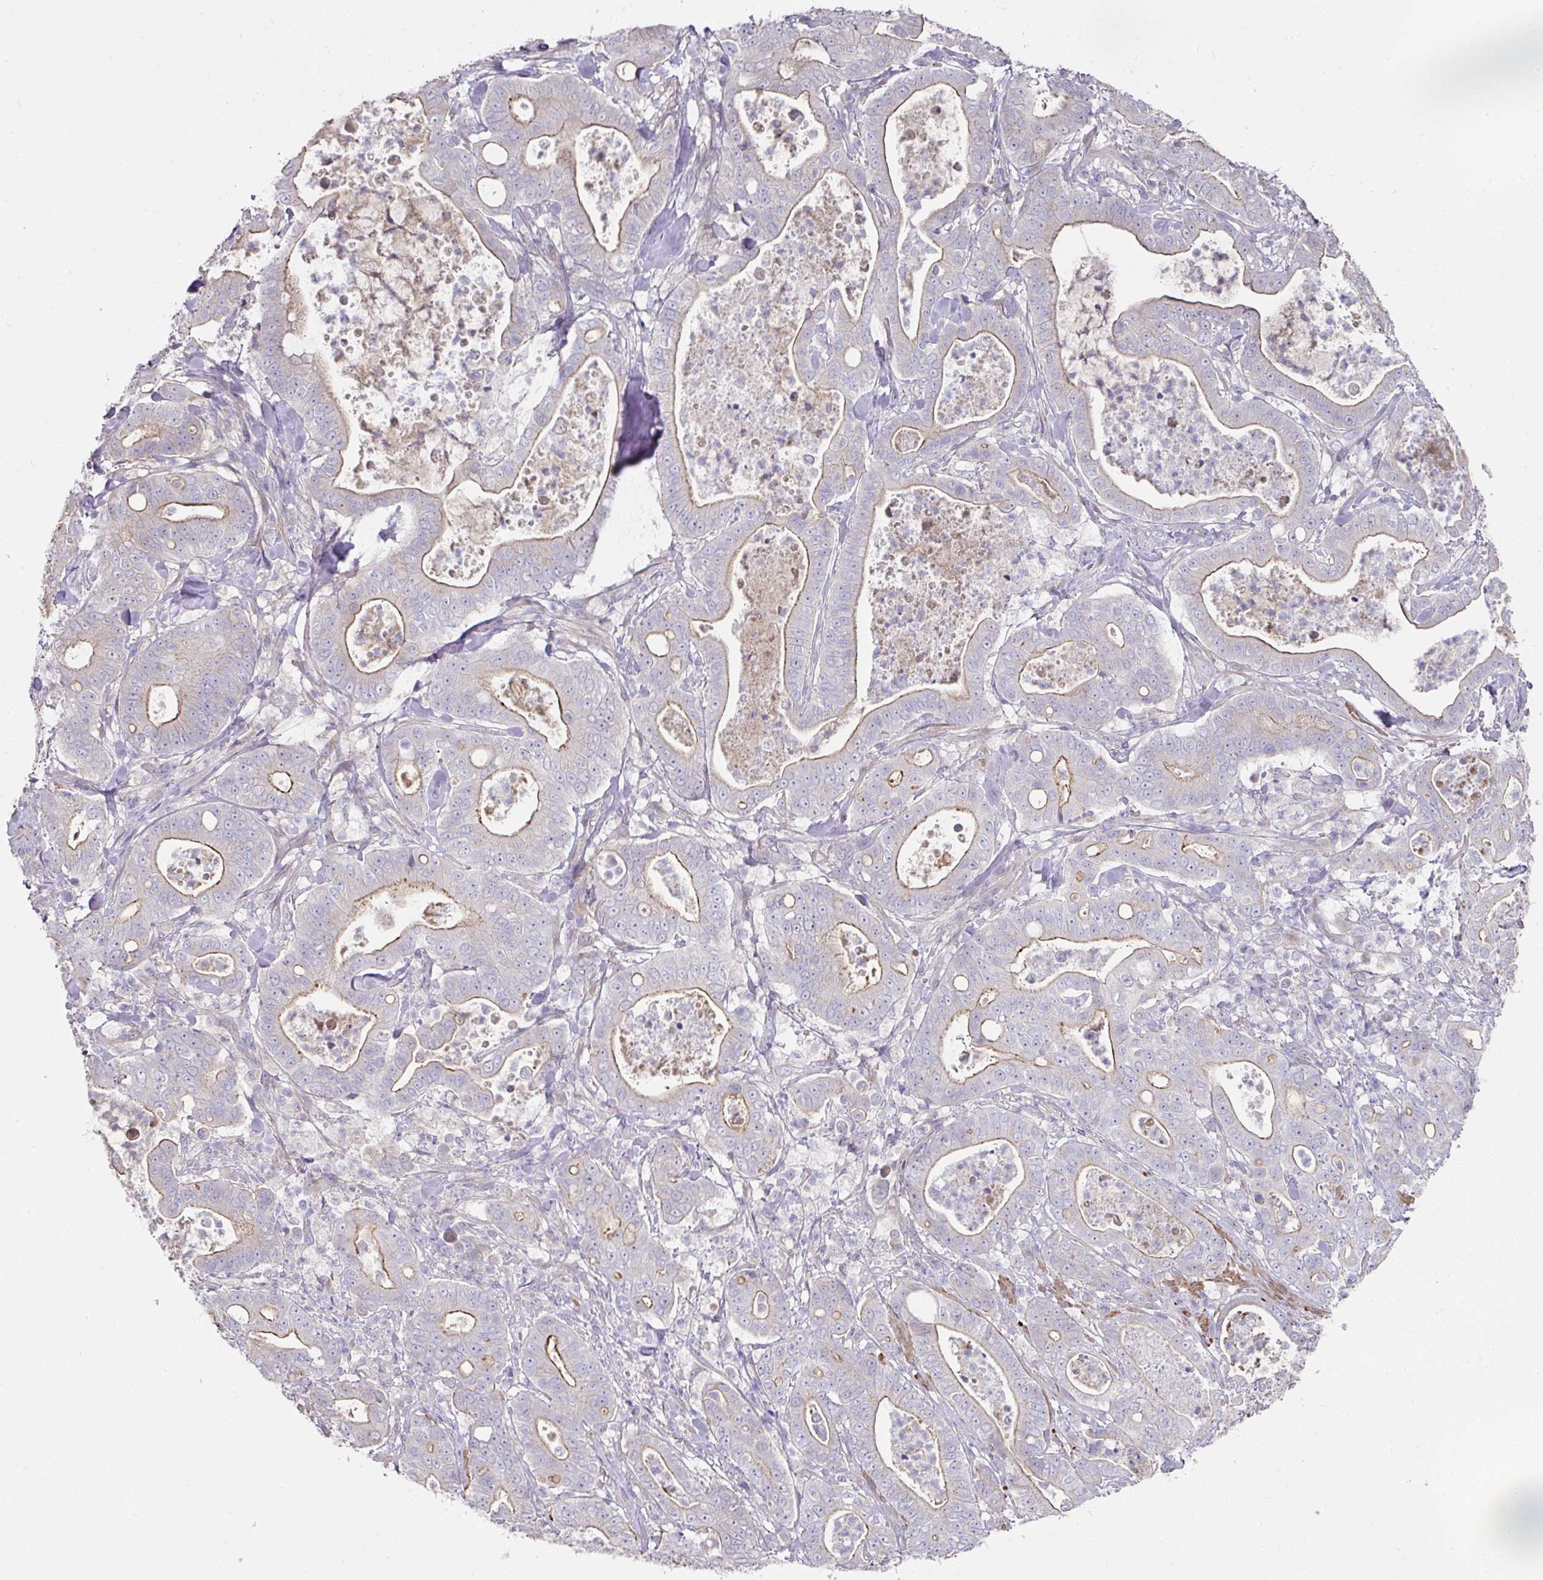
{"staining": {"intensity": "moderate", "quantity": "25%-75%", "location": "cytoplasmic/membranous"}, "tissue": "pancreatic cancer", "cell_type": "Tumor cells", "image_type": "cancer", "snomed": [{"axis": "morphology", "description": "Adenocarcinoma, NOS"}, {"axis": "topography", "description": "Pancreas"}], "caption": "About 25%-75% of tumor cells in pancreatic cancer display moderate cytoplasmic/membranous protein positivity as visualized by brown immunohistochemical staining.", "gene": "TARM1", "patient": {"sex": "male", "age": 71}}